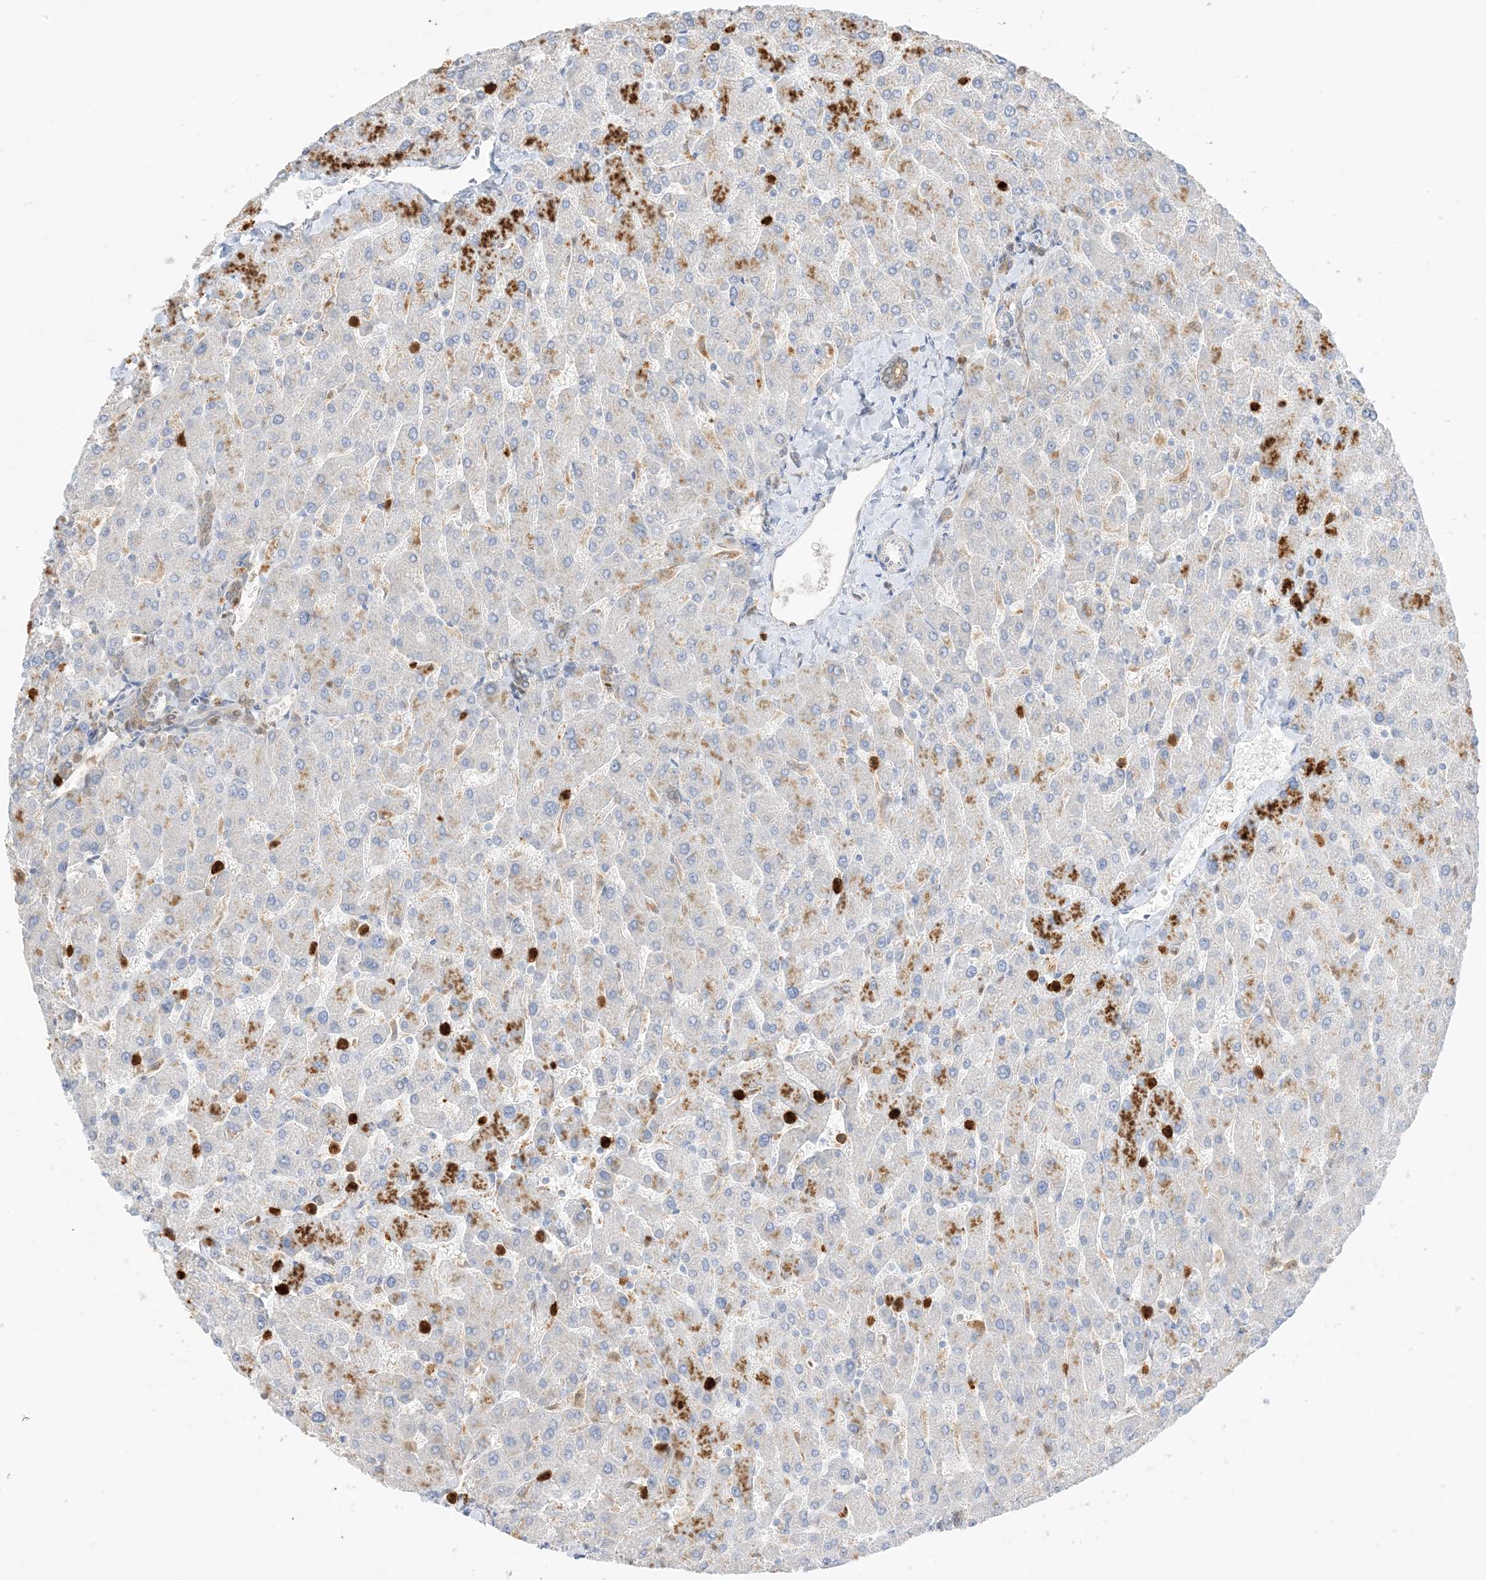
{"staining": {"intensity": "weak", "quantity": ">75%", "location": "cytoplasmic/membranous"}, "tissue": "liver", "cell_type": "Cholangiocytes", "image_type": "normal", "snomed": [{"axis": "morphology", "description": "Normal tissue, NOS"}, {"axis": "topography", "description": "Liver"}], "caption": "IHC staining of benign liver, which shows low levels of weak cytoplasmic/membranous staining in approximately >75% of cholangiocytes indicating weak cytoplasmic/membranous protein staining. The staining was performed using DAB (brown) for protein detection and nuclei were counterstained in hematoxylin (blue).", "gene": "GCA", "patient": {"sex": "male", "age": 55}}